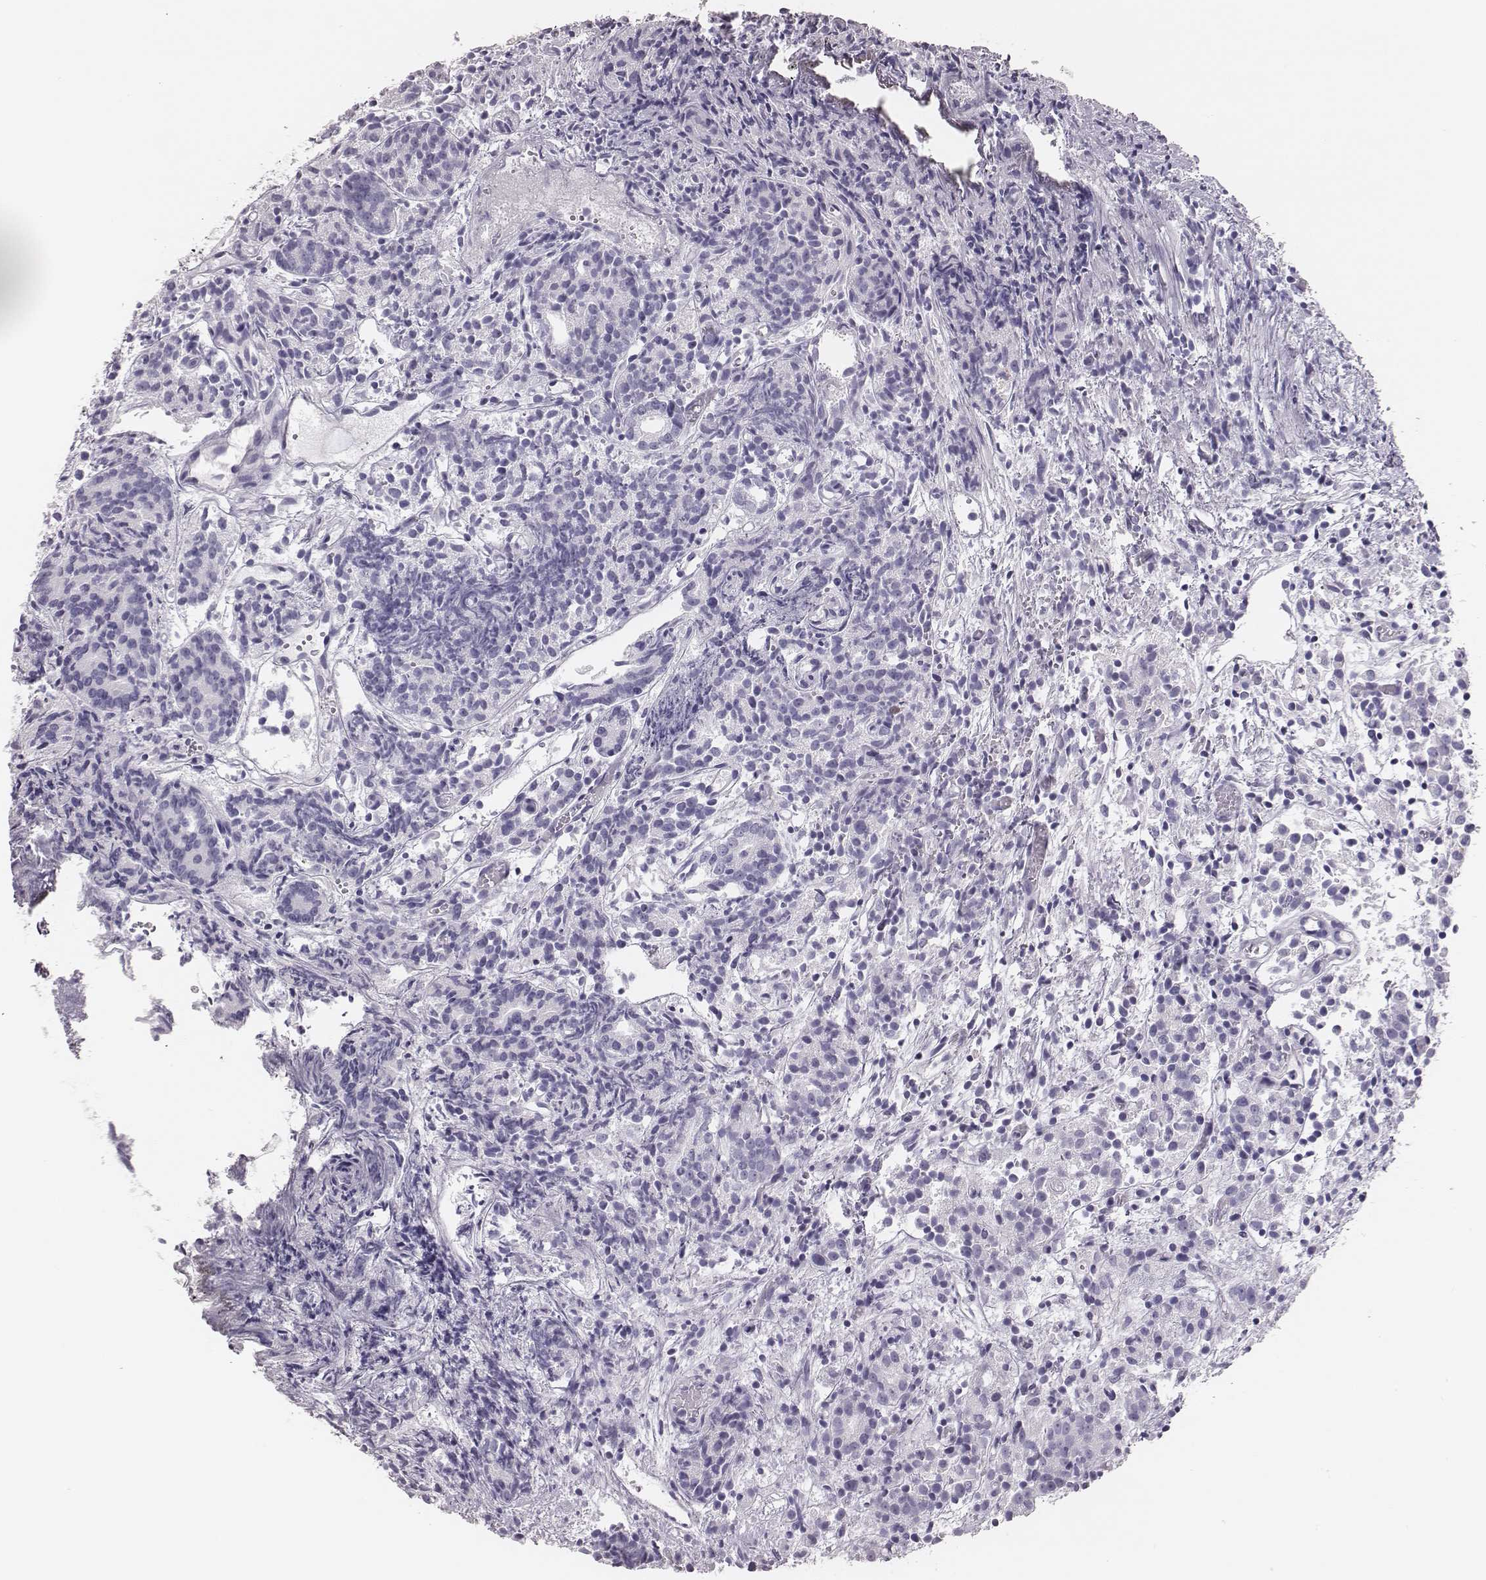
{"staining": {"intensity": "negative", "quantity": "none", "location": "none"}, "tissue": "prostate cancer", "cell_type": "Tumor cells", "image_type": "cancer", "snomed": [{"axis": "morphology", "description": "Adenocarcinoma, High grade"}, {"axis": "topography", "description": "Prostate"}], "caption": "Photomicrograph shows no protein positivity in tumor cells of prostate cancer (adenocarcinoma (high-grade)) tissue. (DAB immunohistochemistry (IHC), high magnification).", "gene": "H1-6", "patient": {"sex": "male", "age": 53}}